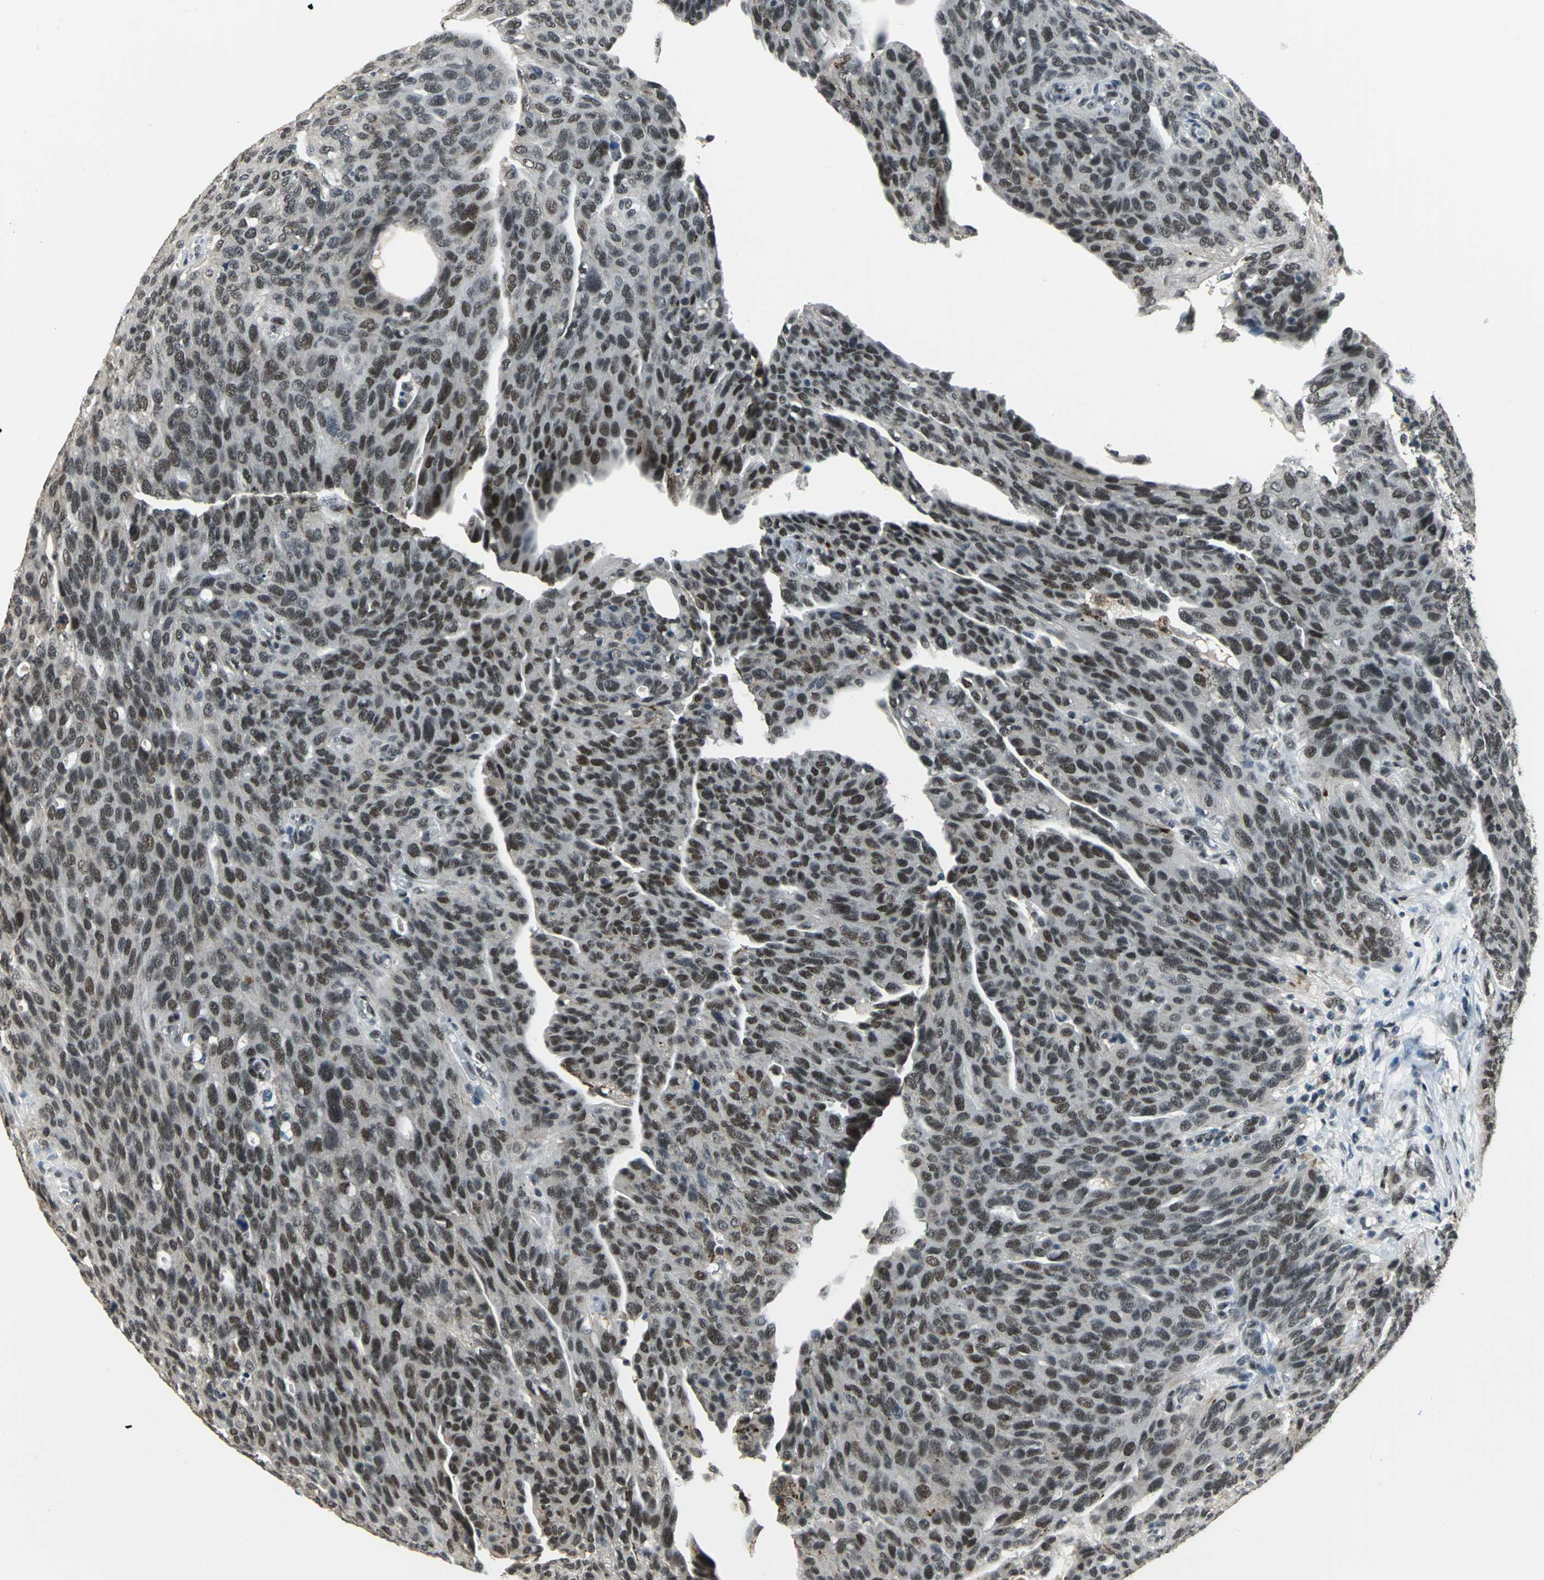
{"staining": {"intensity": "moderate", "quantity": "25%-75%", "location": "nuclear"}, "tissue": "ovarian cancer", "cell_type": "Tumor cells", "image_type": "cancer", "snomed": [{"axis": "morphology", "description": "Carcinoma, endometroid"}, {"axis": "topography", "description": "Ovary"}], "caption": "IHC staining of ovarian cancer (endometroid carcinoma), which shows medium levels of moderate nuclear staining in about 25%-75% of tumor cells indicating moderate nuclear protein staining. The staining was performed using DAB (brown) for protein detection and nuclei were counterstained in hematoxylin (blue).", "gene": "ELF2", "patient": {"sex": "female", "age": 60}}